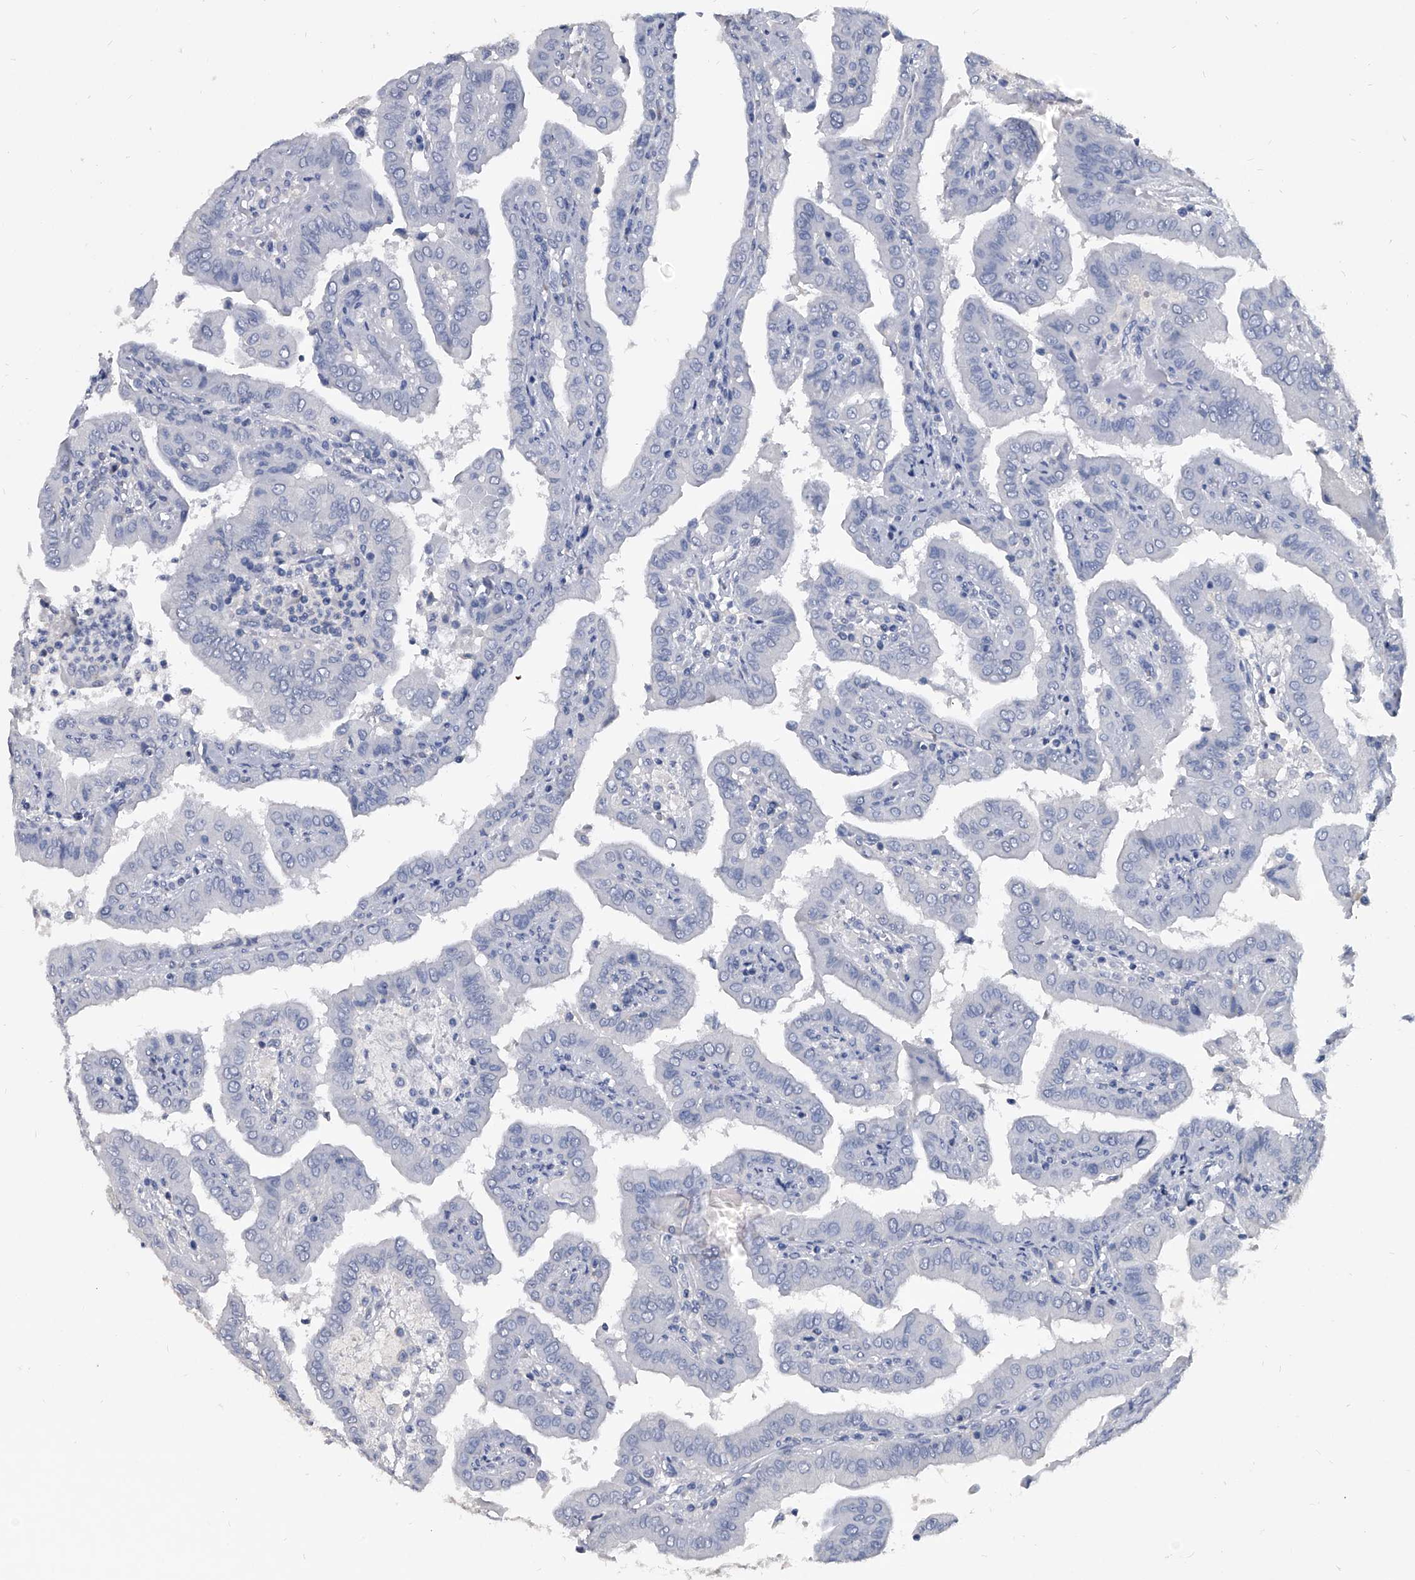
{"staining": {"intensity": "negative", "quantity": "none", "location": "none"}, "tissue": "thyroid cancer", "cell_type": "Tumor cells", "image_type": "cancer", "snomed": [{"axis": "morphology", "description": "Papillary adenocarcinoma, NOS"}, {"axis": "topography", "description": "Thyroid gland"}], "caption": "Immunohistochemistry of human thyroid cancer shows no expression in tumor cells.", "gene": "BCAS1", "patient": {"sex": "male", "age": 33}}